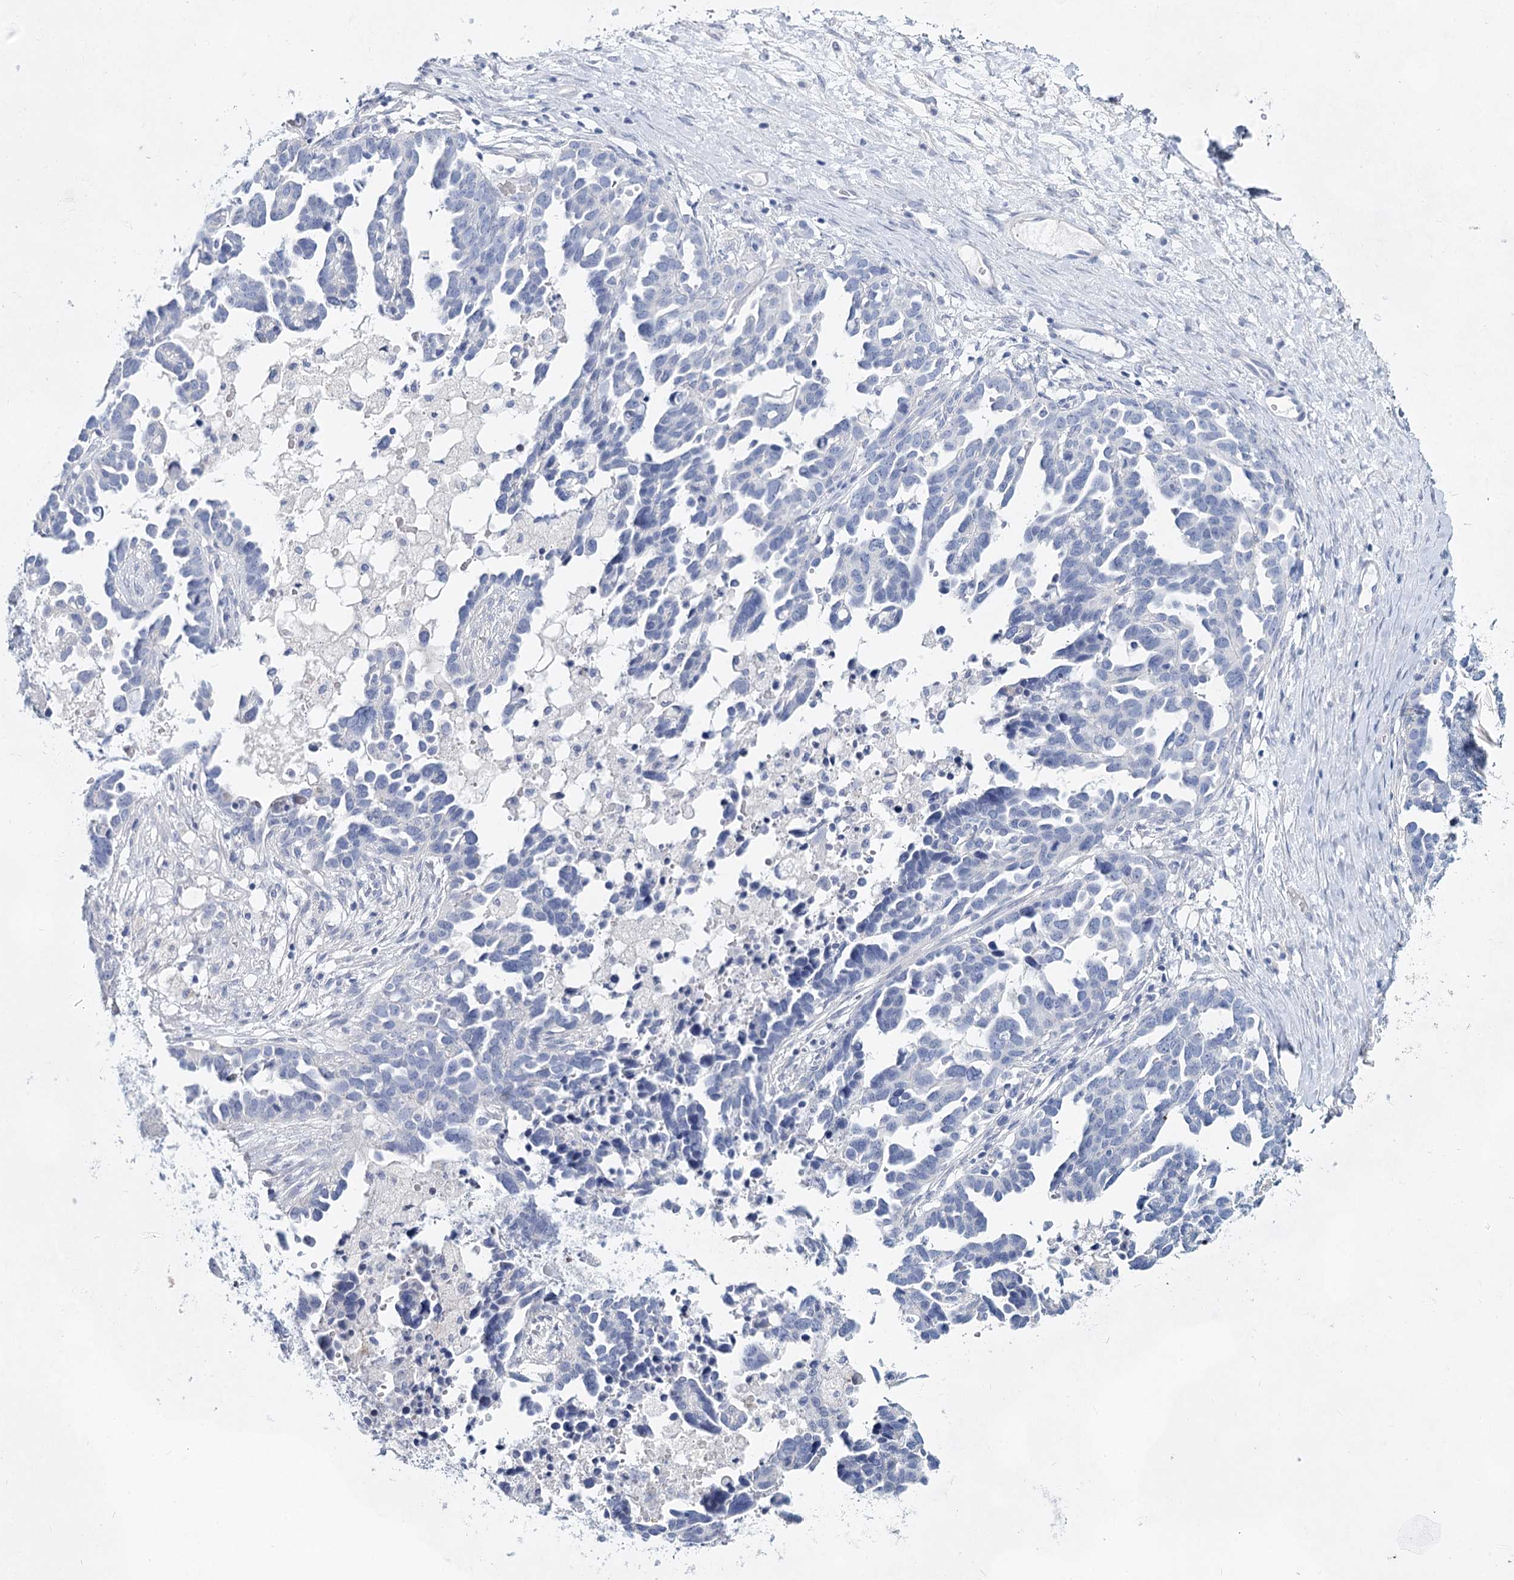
{"staining": {"intensity": "negative", "quantity": "none", "location": "none"}, "tissue": "ovarian cancer", "cell_type": "Tumor cells", "image_type": "cancer", "snomed": [{"axis": "morphology", "description": "Cystadenocarcinoma, serous, NOS"}, {"axis": "topography", "description": "Ovary"}], "caption": "This is an immunohistochemistry (IHC) image of human ovarian cancer. There is no positivity in tumor cells.", "gene": "SLC17A2", "patient": {"sex": "female", "age": 54}}